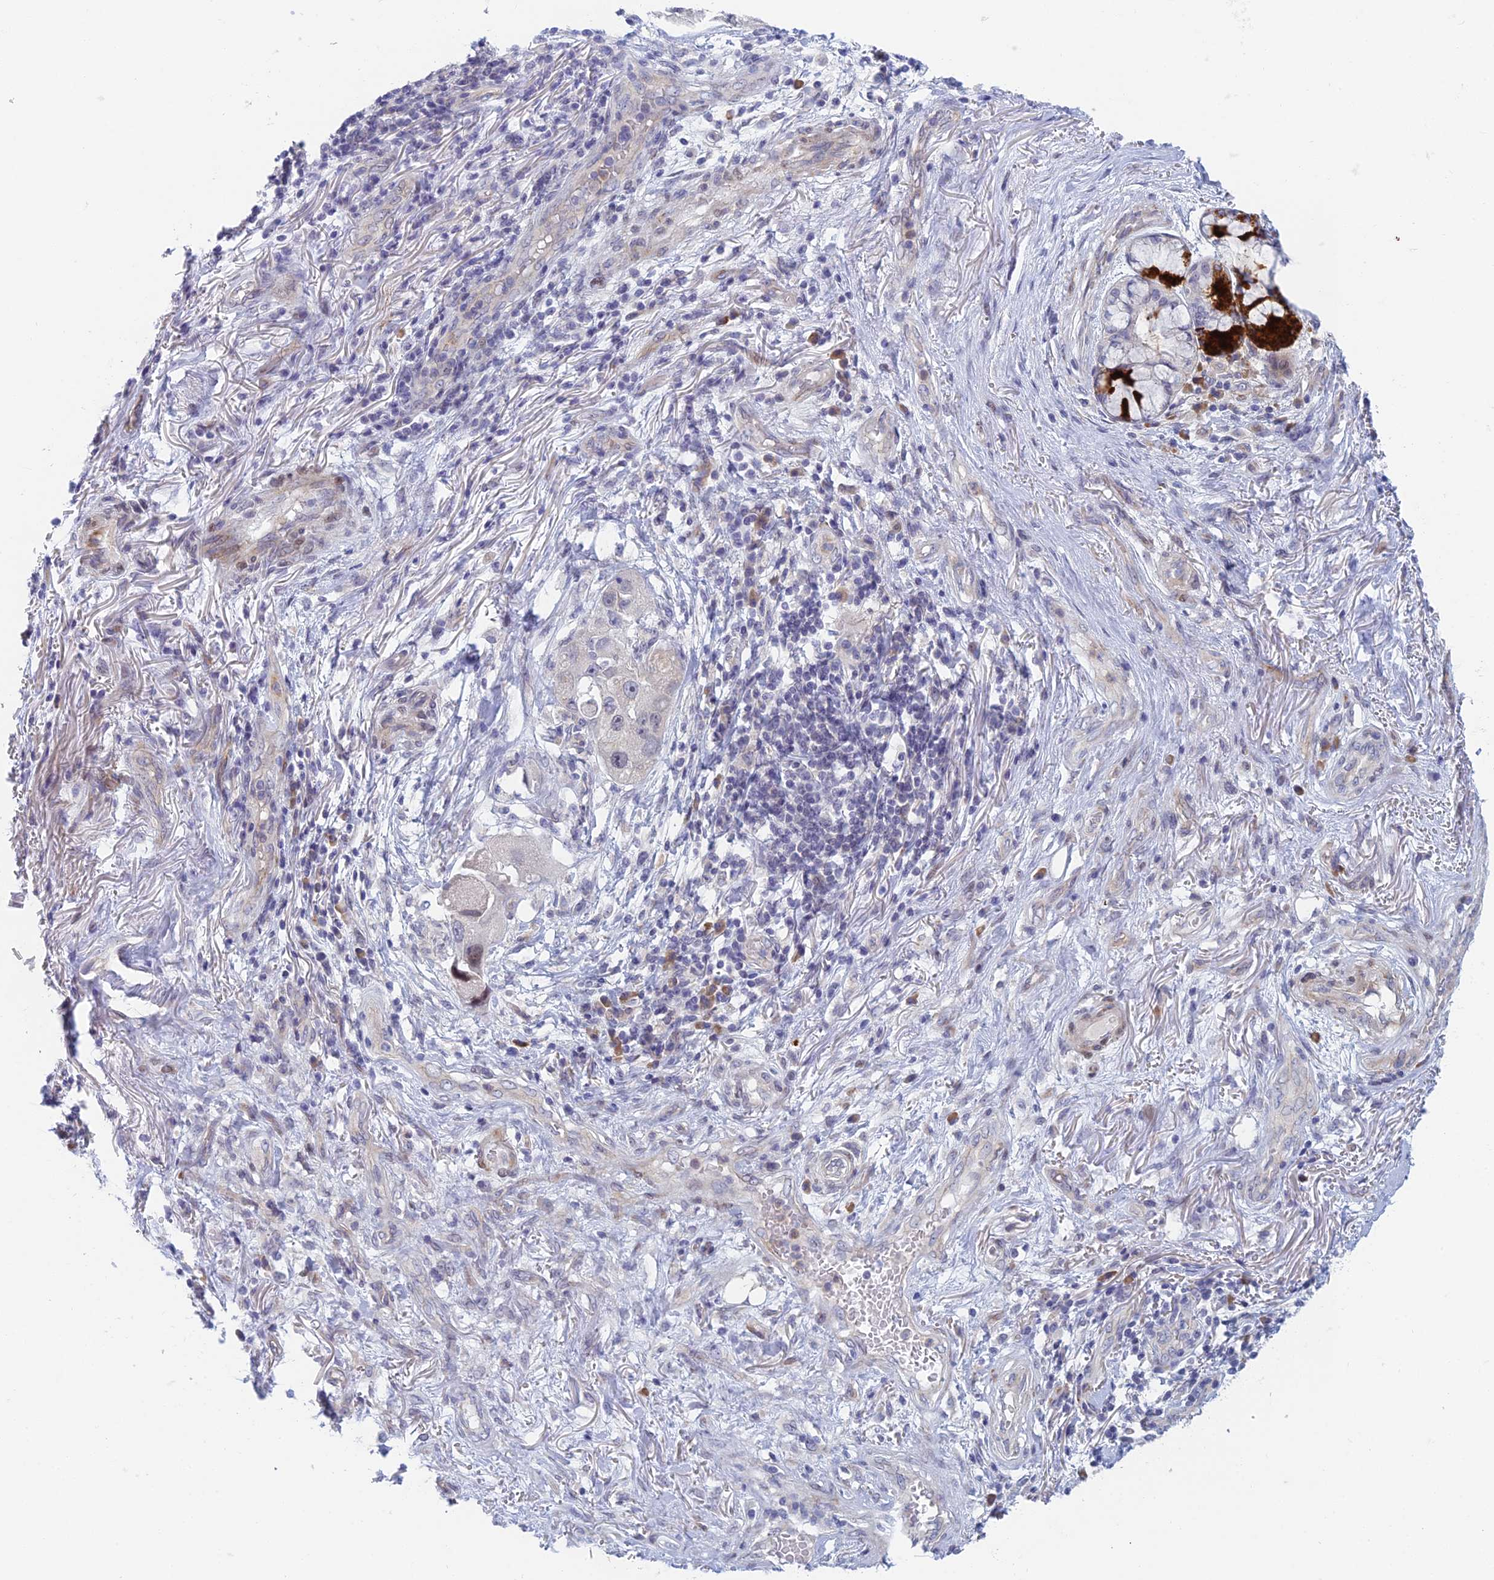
{"staining": {"intensity": "negative", "quantity": "none", "location": "none"}, "tissue": "lung cancer", "cell_type": "Tumor cells", "image_type": "cancer", "snomed": [{"axis": "morphology", "description": "Adenocarcinoma, NOS"}, {"axis": "topography", "description": "Lung"}], "caption": "Adenocarcinoma (lung) stained for a protein using immunohistochemistry demonstrates no expression tumor cells.", "gene": "PPP1R26", "patient": {"sex": "female", "age": 54}}